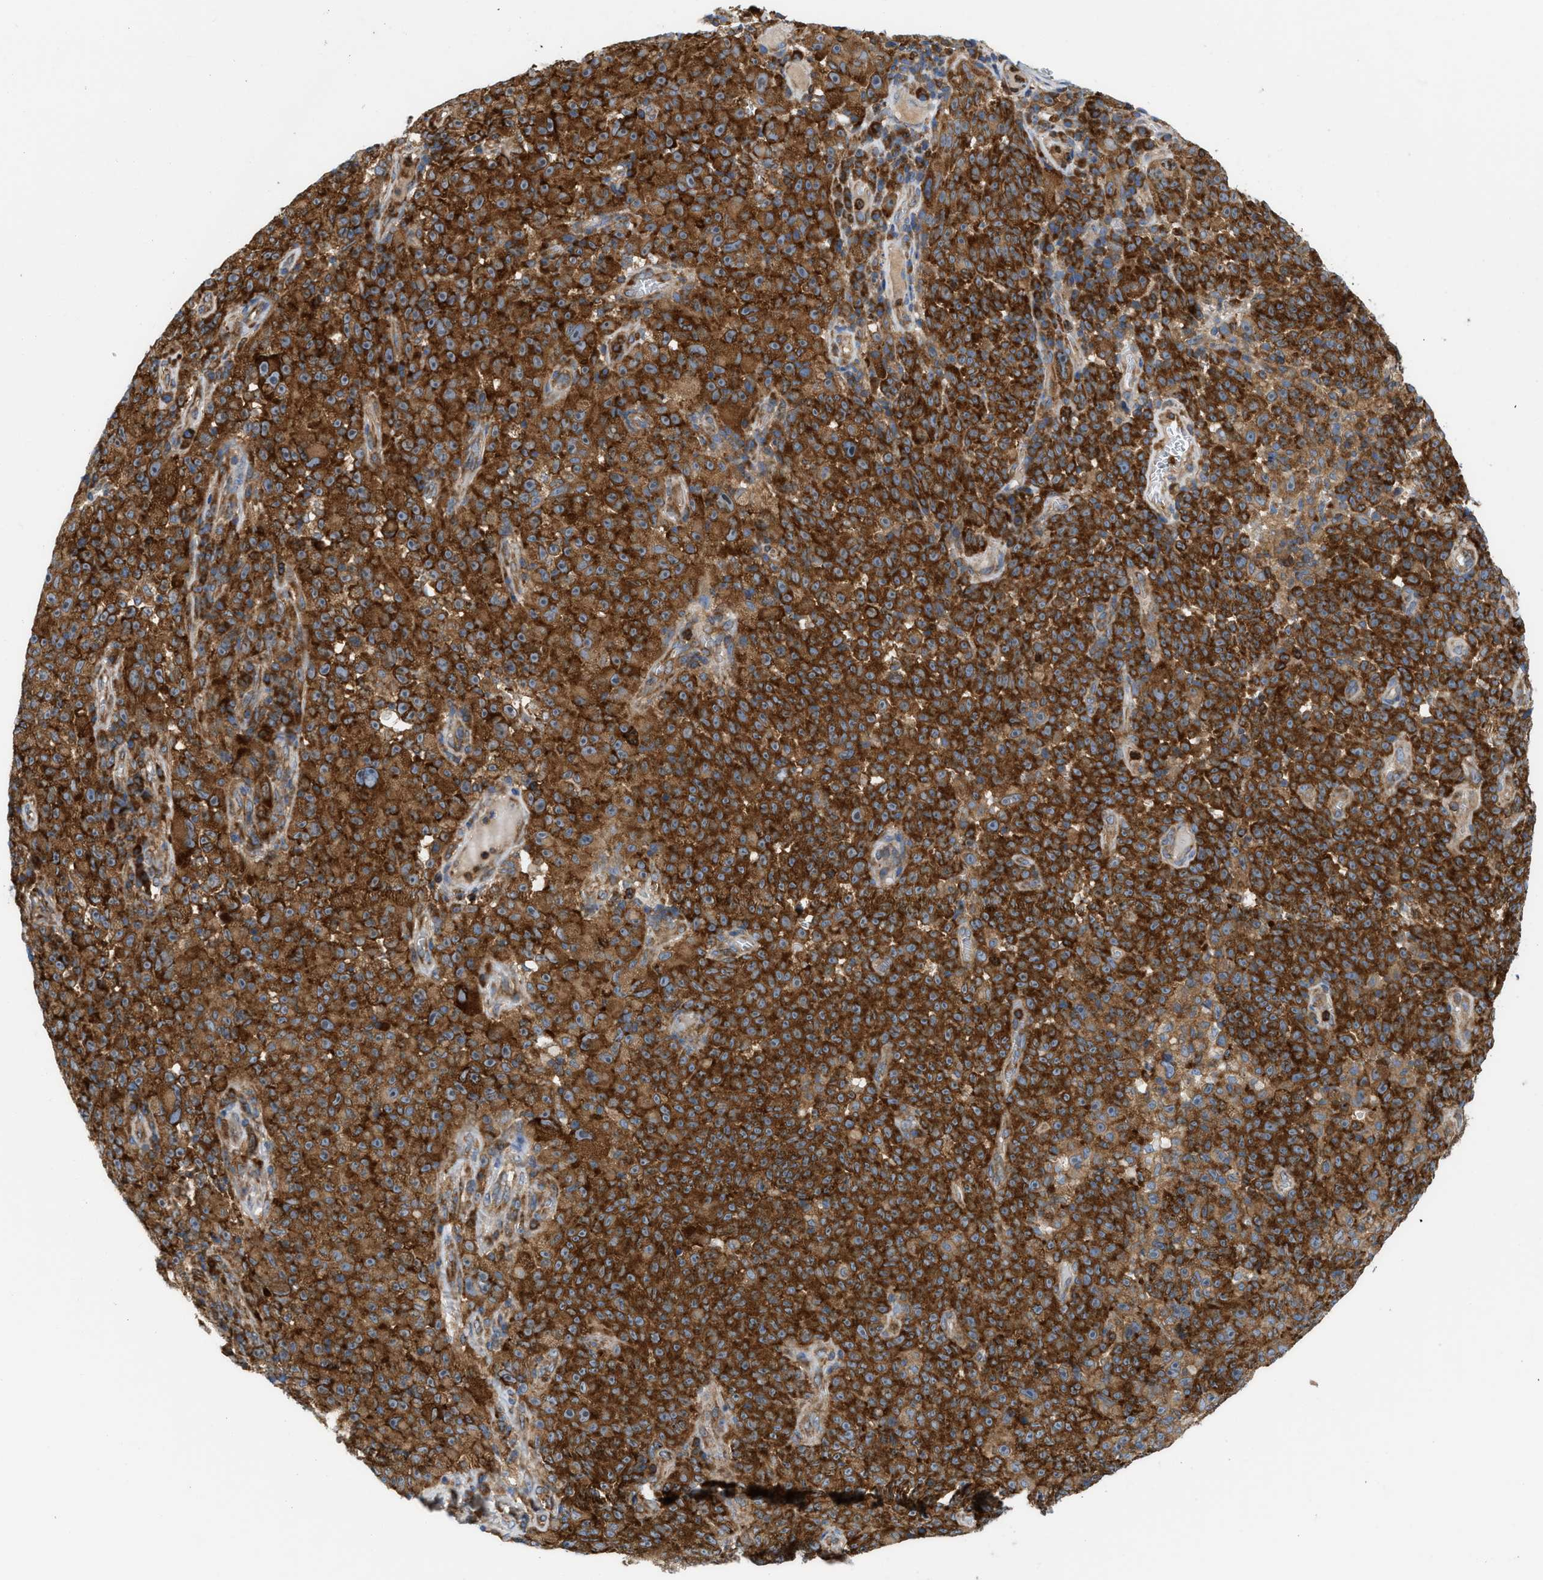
{"staining": {"intensity": "strong", "quantity": ">75%", "location": "cytoplasmic/membranous"}, "tissue": "melanoma", "cell_type": "Tumor cells", "image_type": "cancer", "snomed": [{"axis": "morphology", "description": "Malignant melanoma, NOS"}, {"axis": "topography", "description": "Skin"}], "caption": "A histopathology image of melanoma stained for a protein reveals strong cytoplasmic/membranous brown staining in tumor cells.", "gene": "GPAT4", "patient": {"sex": "female", "age": 82}}